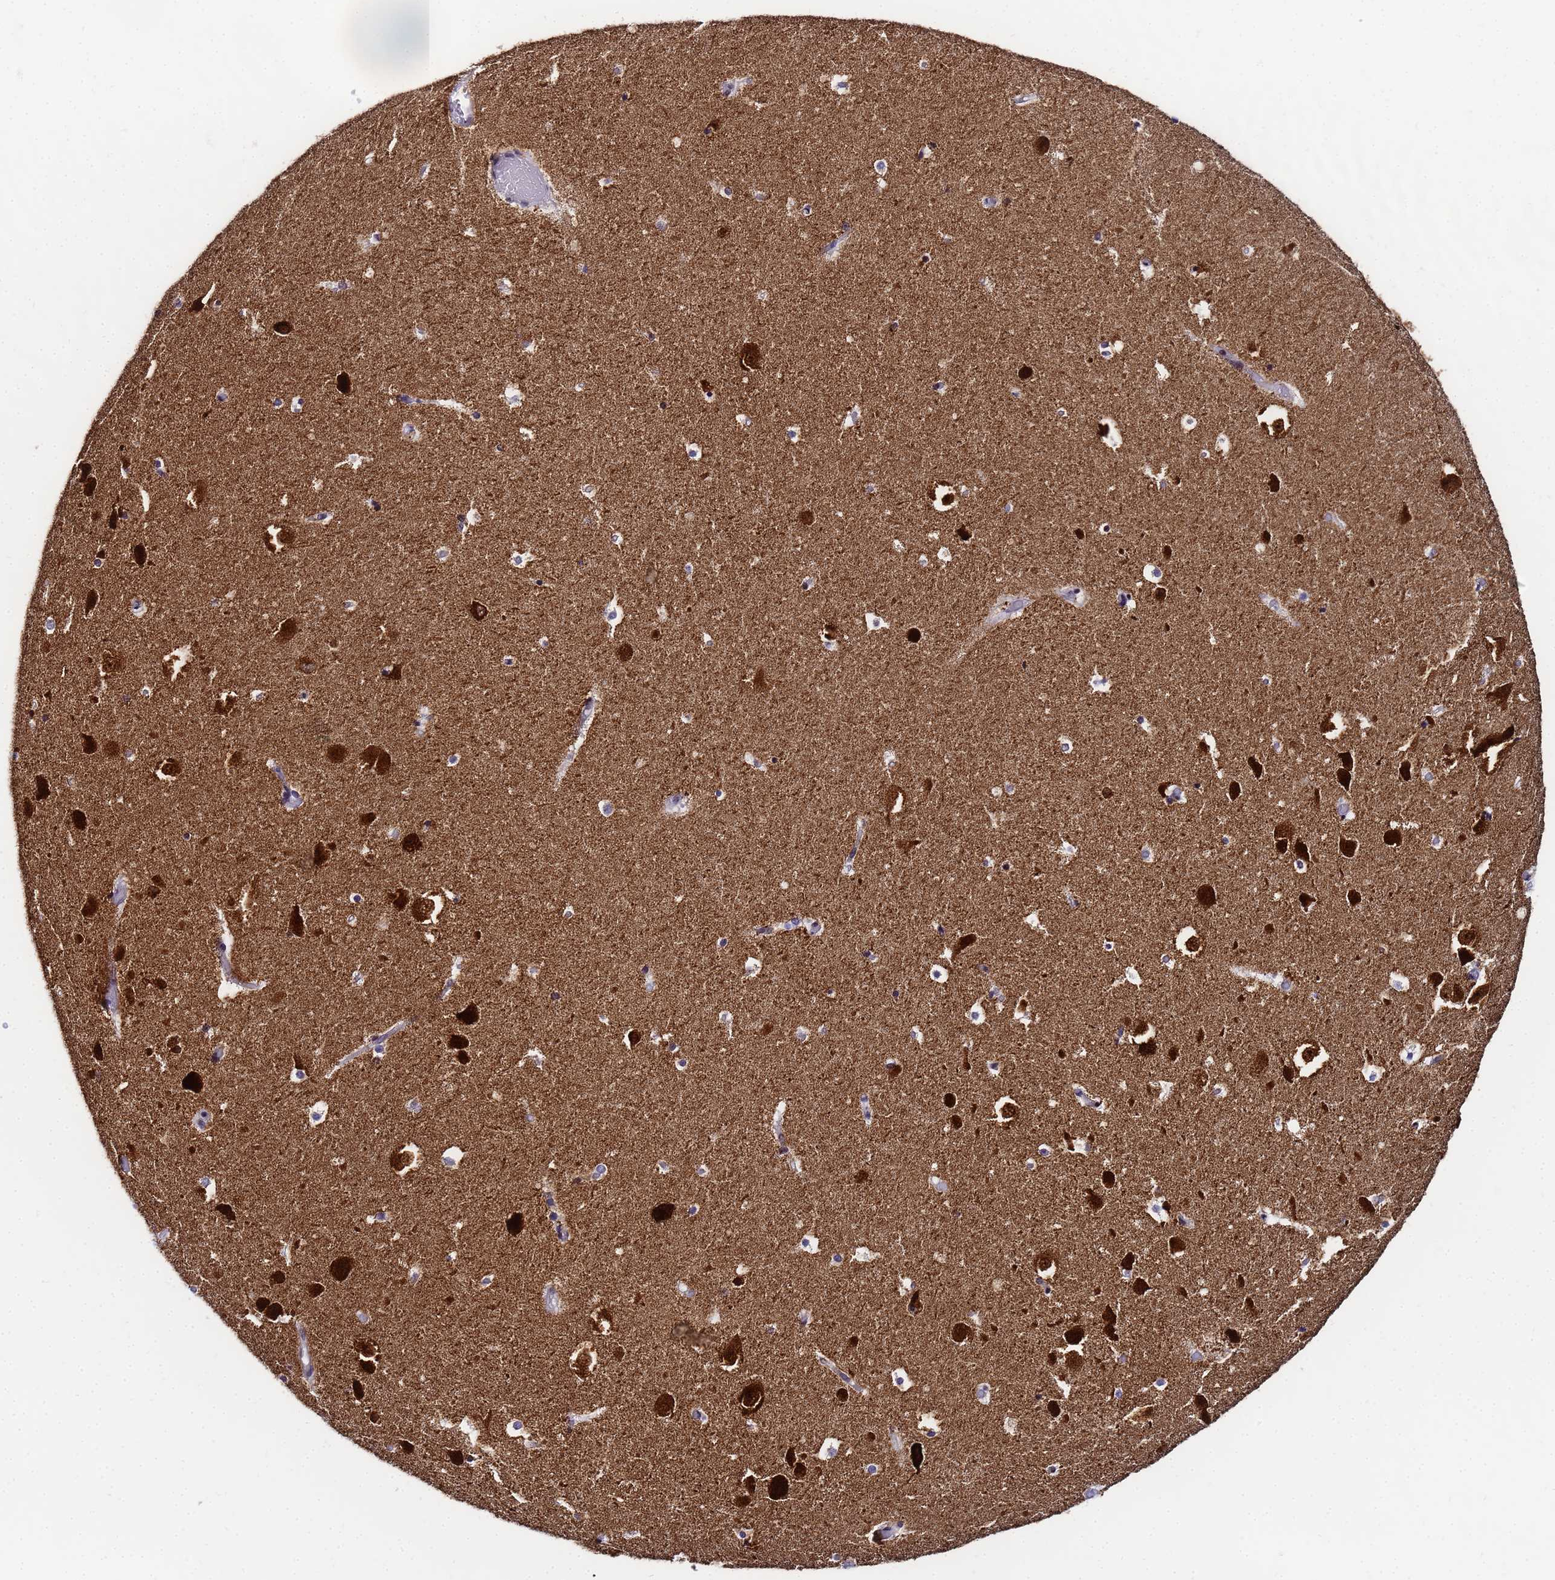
{"staining": {"intensity": "moderate", "quantity": "<25%", "location": "cytoplasmic/membranous,nuclear"}, "tissue": "hippocampus", "cell_type": "Glial cells", "image_type": "normal", "snomed": [{"axis": "morphology", "description": "Normal tissue, NOS"}, {"axis": "topography", "description": "Hippocampus"}], "caption": "Immunohistochemical staining of benign human hippocampus reveals low levels of moderate cytoplasmic/membranous,nuclear expression in approximately <25% of glial cells.", "gene": "CKMT1A", "patient": {"sex": "female", "age": 52}}